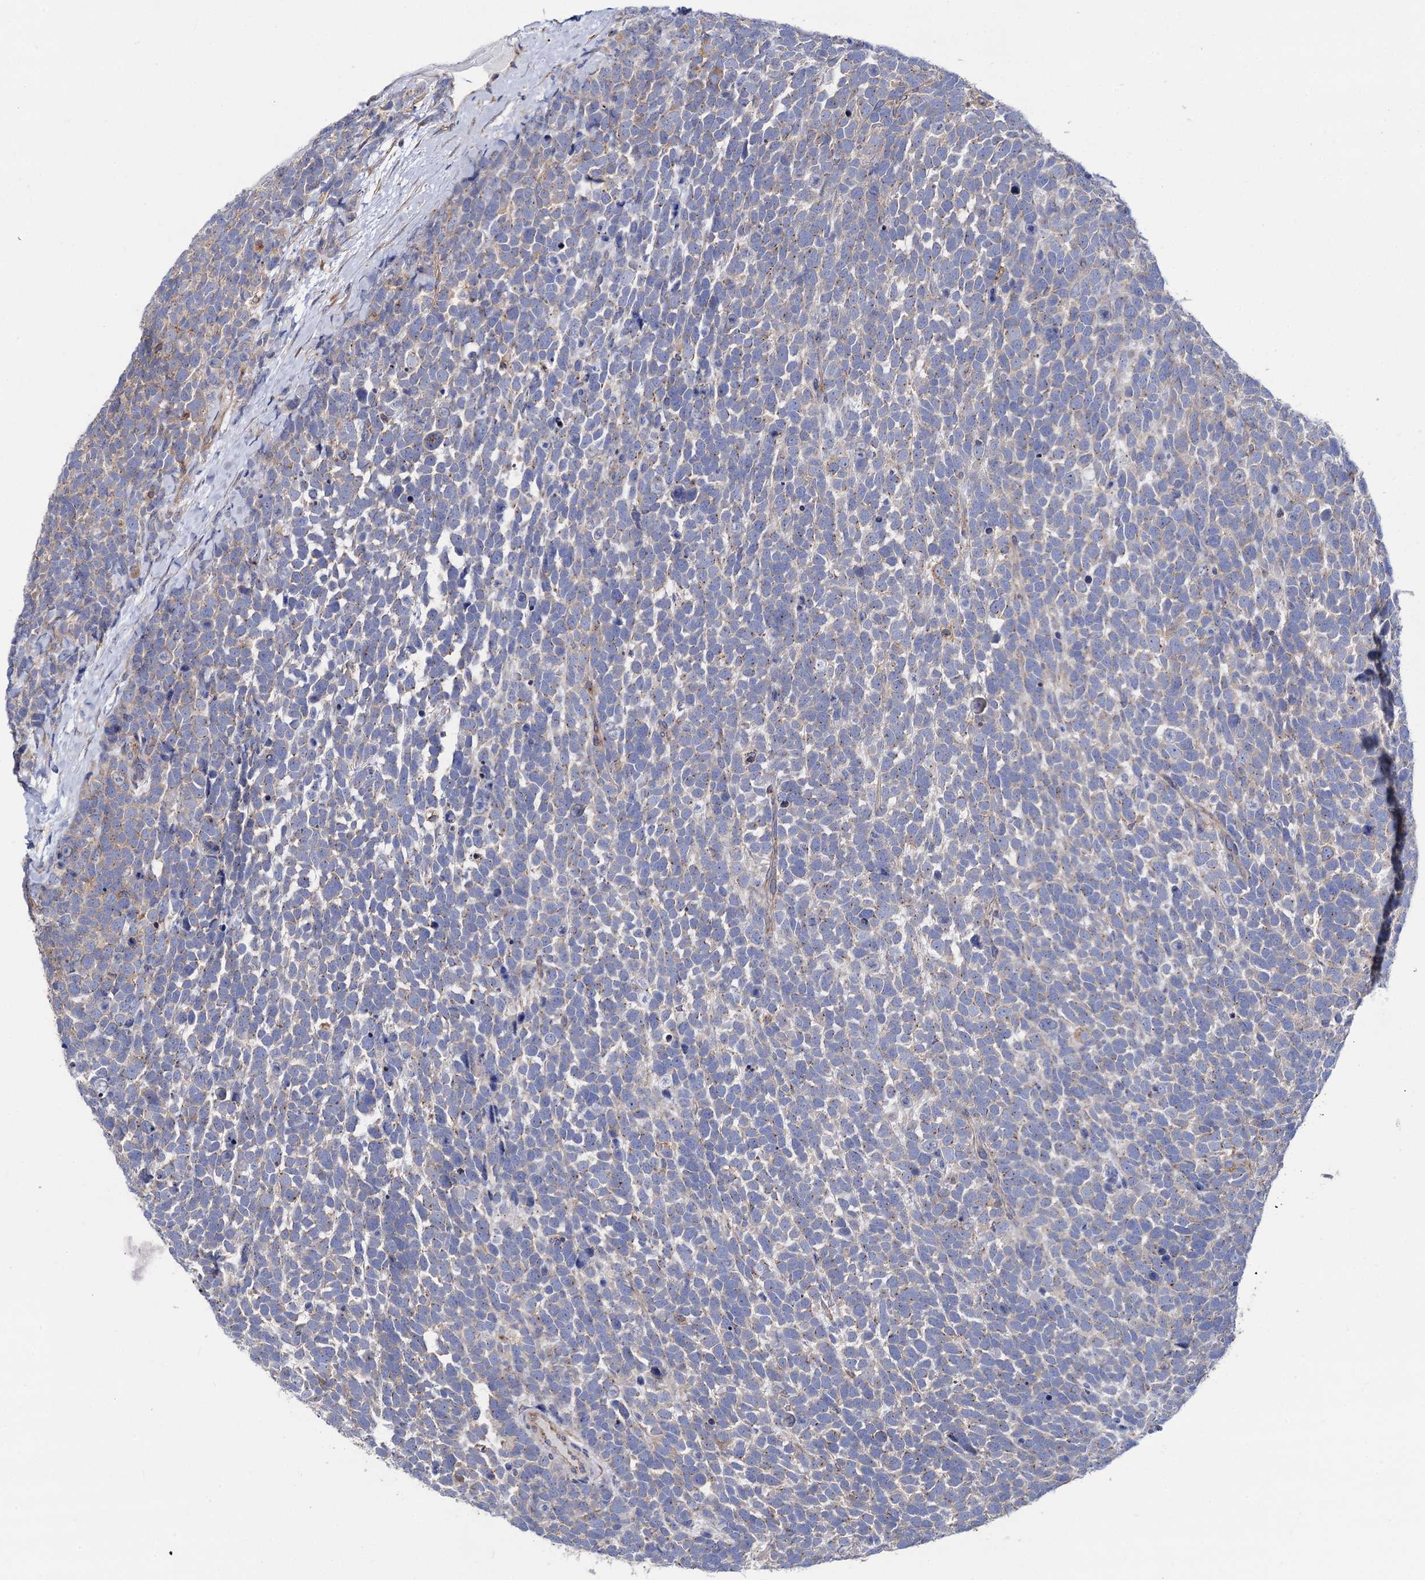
{"staining": {"intensity": "negative", "quantity": "none", "location": "none"}, "tissue": "urothelial cancer", "cell_type": "Tumor cells", "image_type": "cancer", "snomed": [{"axis": "morphology", "description": "Urothelial carcinoma, High grade"}, {"axis": "topography", "description": "Urinary bladder"}], "caption": "Human urothelial cancer stained for a protein using immunohistochemistry displays no positivity in tumor cells.", "gene": "DYDC1", "patient": {"sex": "female", "age": 82}}